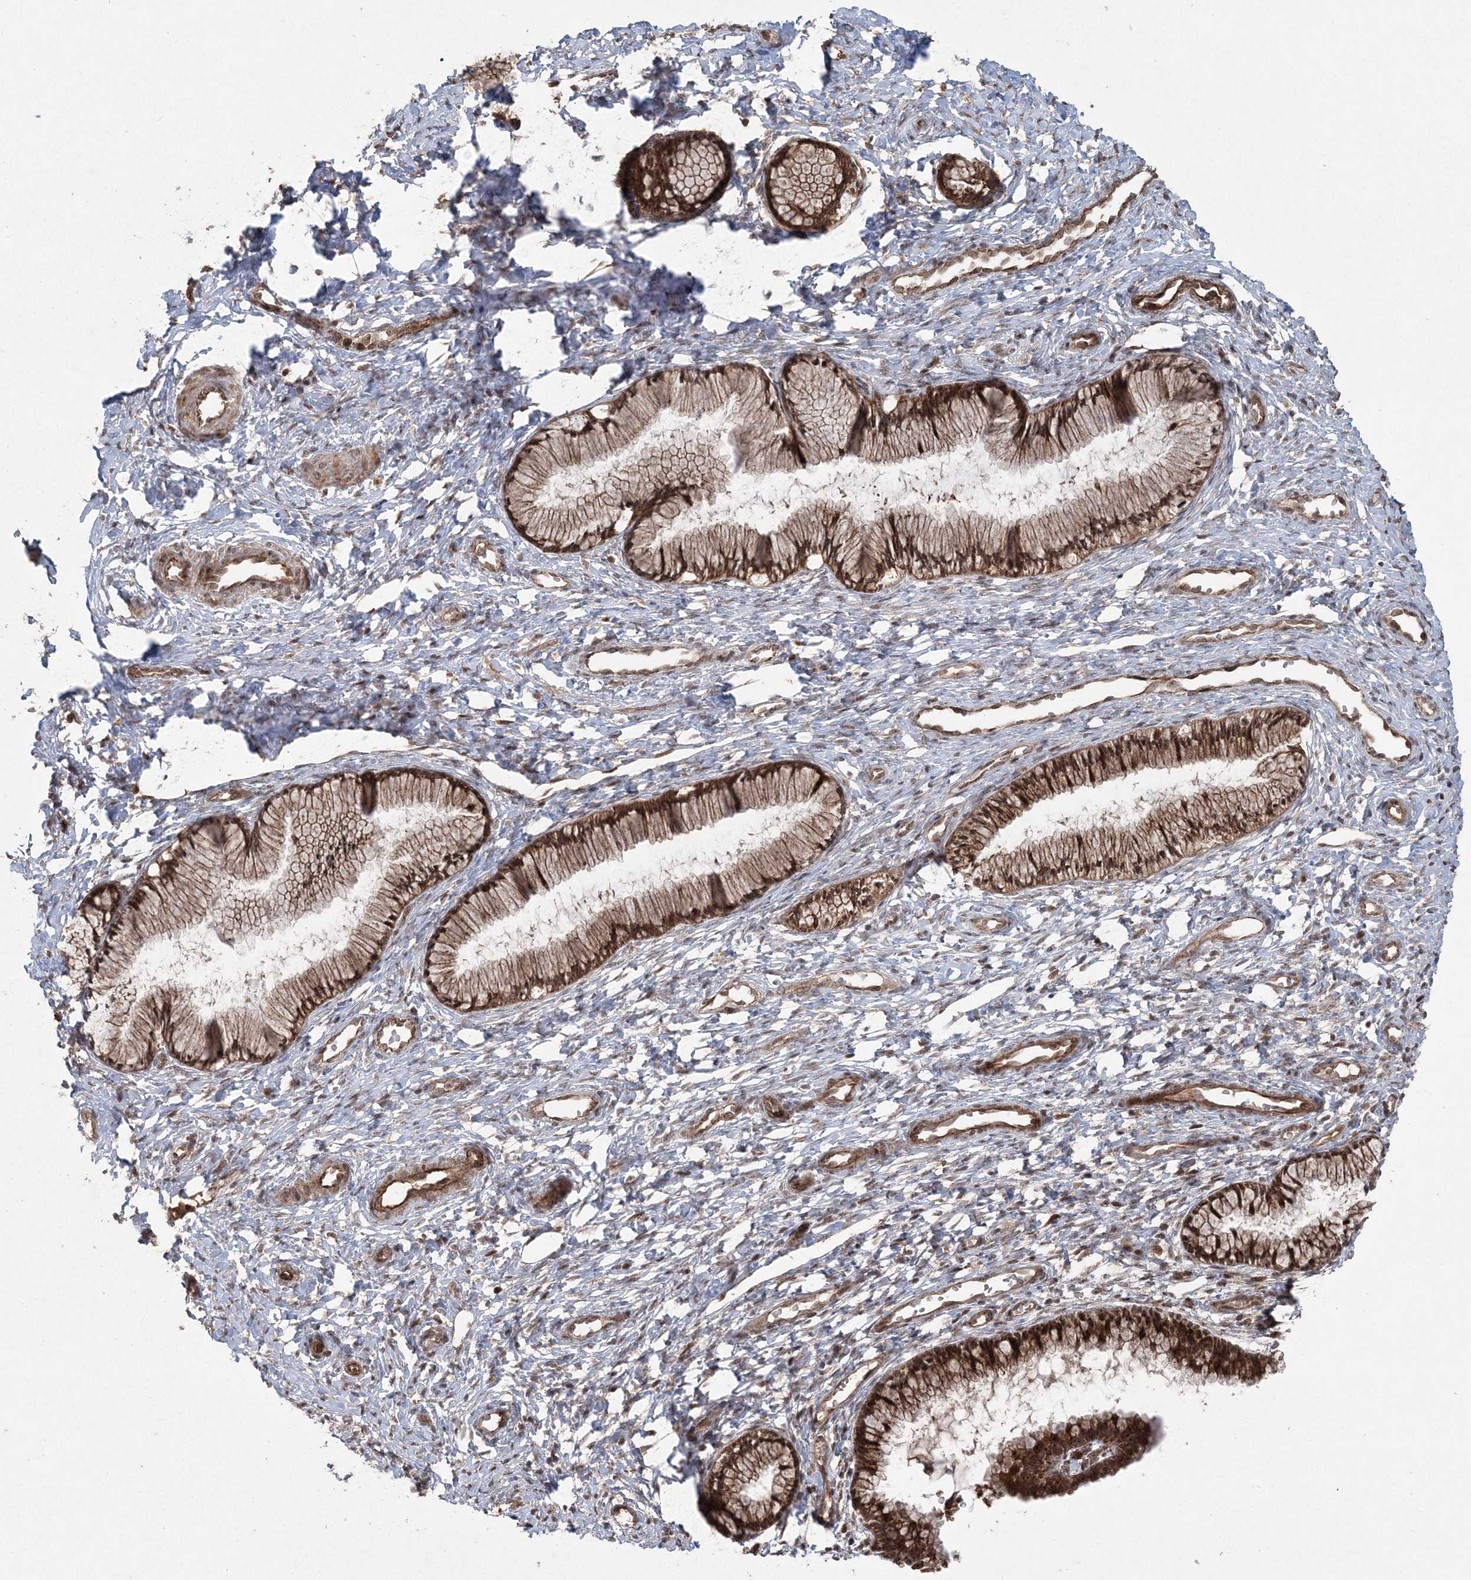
{"staining": {"intensity": "strong", "quantity": ">75%", "location": "cytoplasmic/membranous,nuclear"}, "tissue": "cervix", "cell_type": "Glandular cells", "image_type": "normal", "snomed": [{"axis": "morphology", "description": "Normal tissue, NOS"}, {"axis": "topography", "description": "Cervix"}], "caption": "A histopathology image of human cervix stained for a protein exhibits strong cytoplasmic/membranous,nuclear brown staining in glandular cells.", "gene": "SERINC1", "patient": {"sex": "female", "age": 27}}